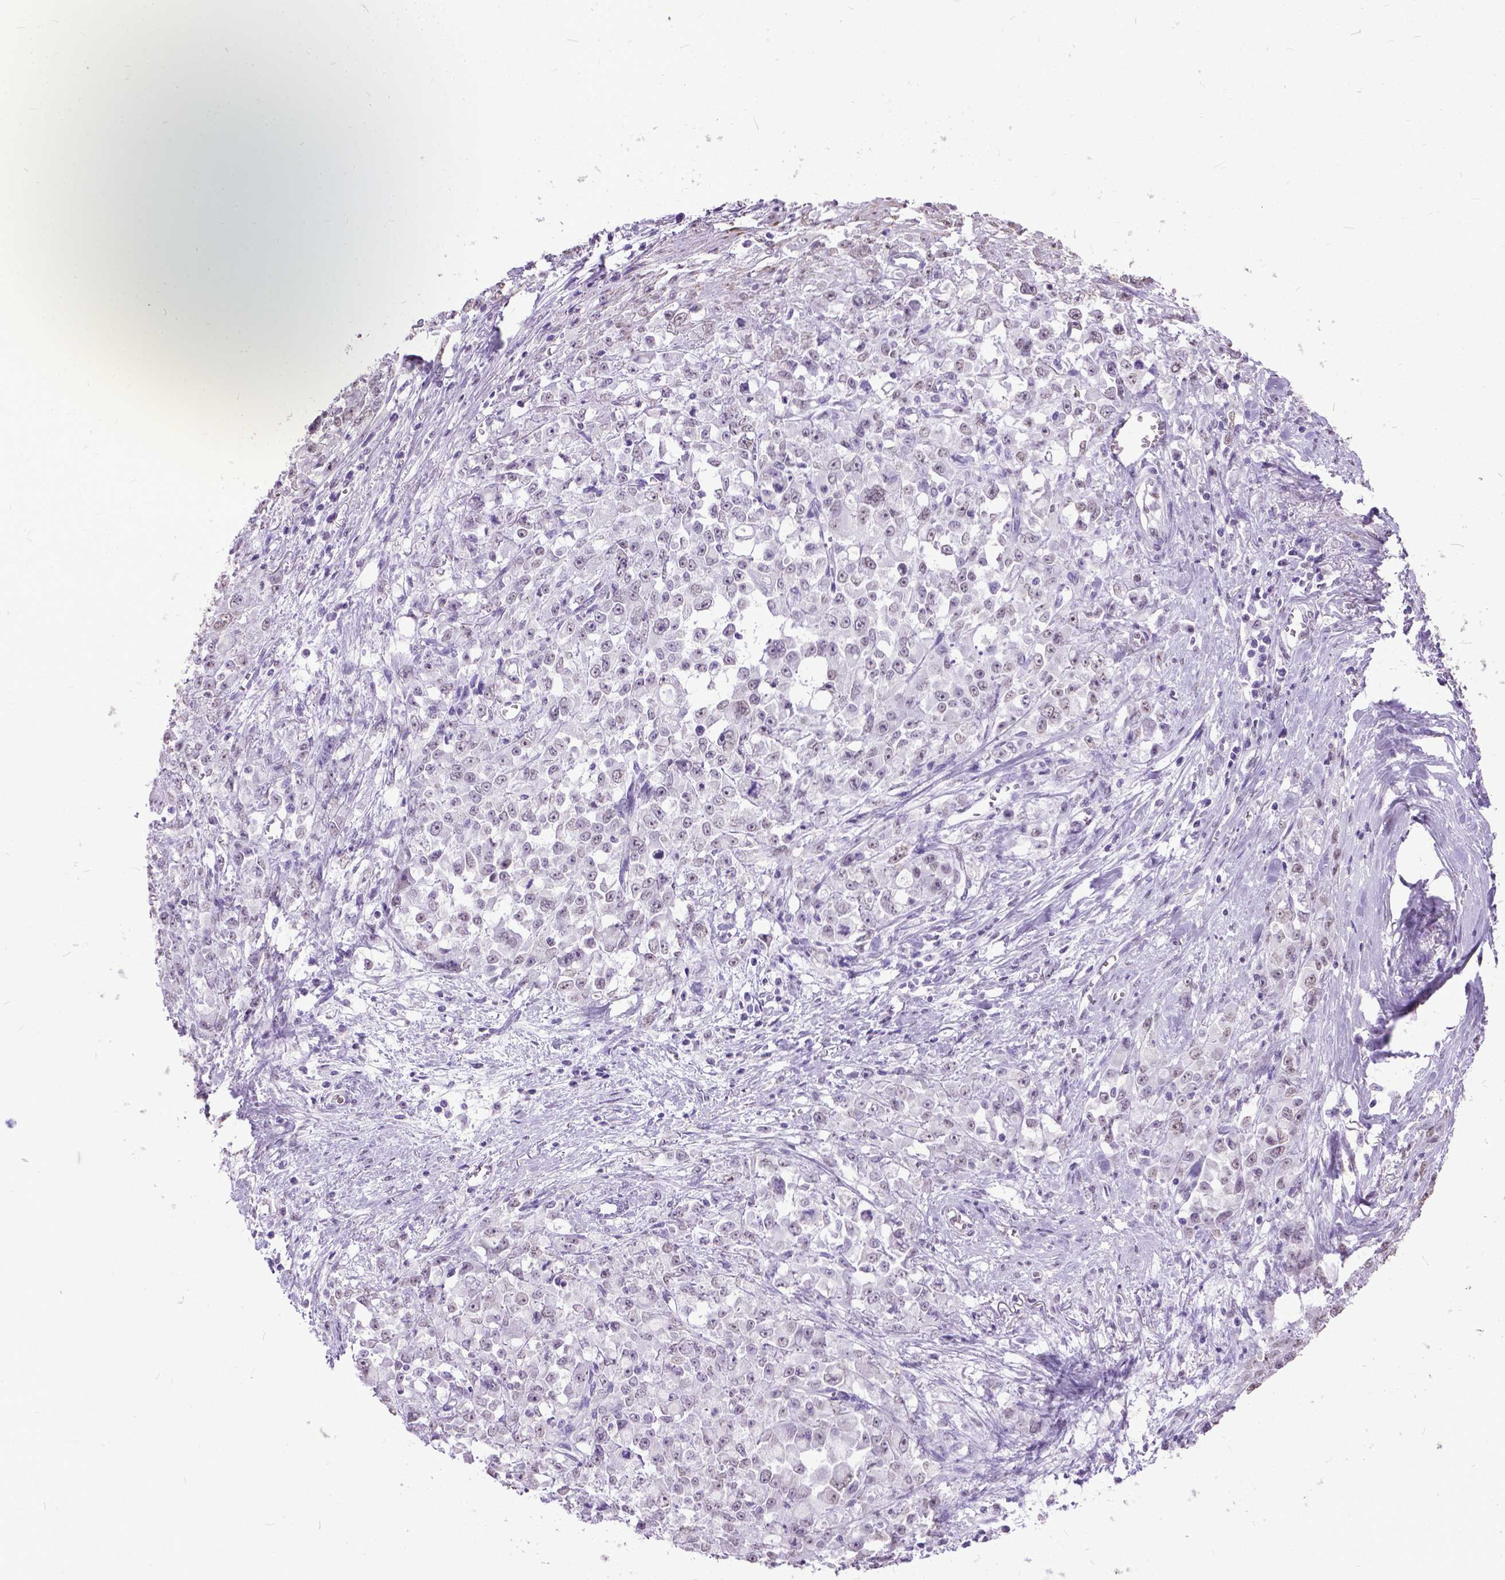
{"staining": {"intensity": "negative", "quantity": "none", "location": "none"}, "tissue": "stomach cancer", "cell_type": "Tumor cells", "image_type": "cancer", "snomed": [{"axis": "morphology", "description": "Adenocarcinoma, NOS"}, {"axis": "topography", "description": "Stomach"}], "caption": "Micrograph shows no significant protein positivity in tumor cells of adenocarcinoma (stomach). The staining is performed using DAB (3,3'-diaminobenzidine) brown chromogen with nuclei counter-stained in using hematoxylin.", "gene": "MARCHF10", "patient": {"sex": "female", "age": 76}}